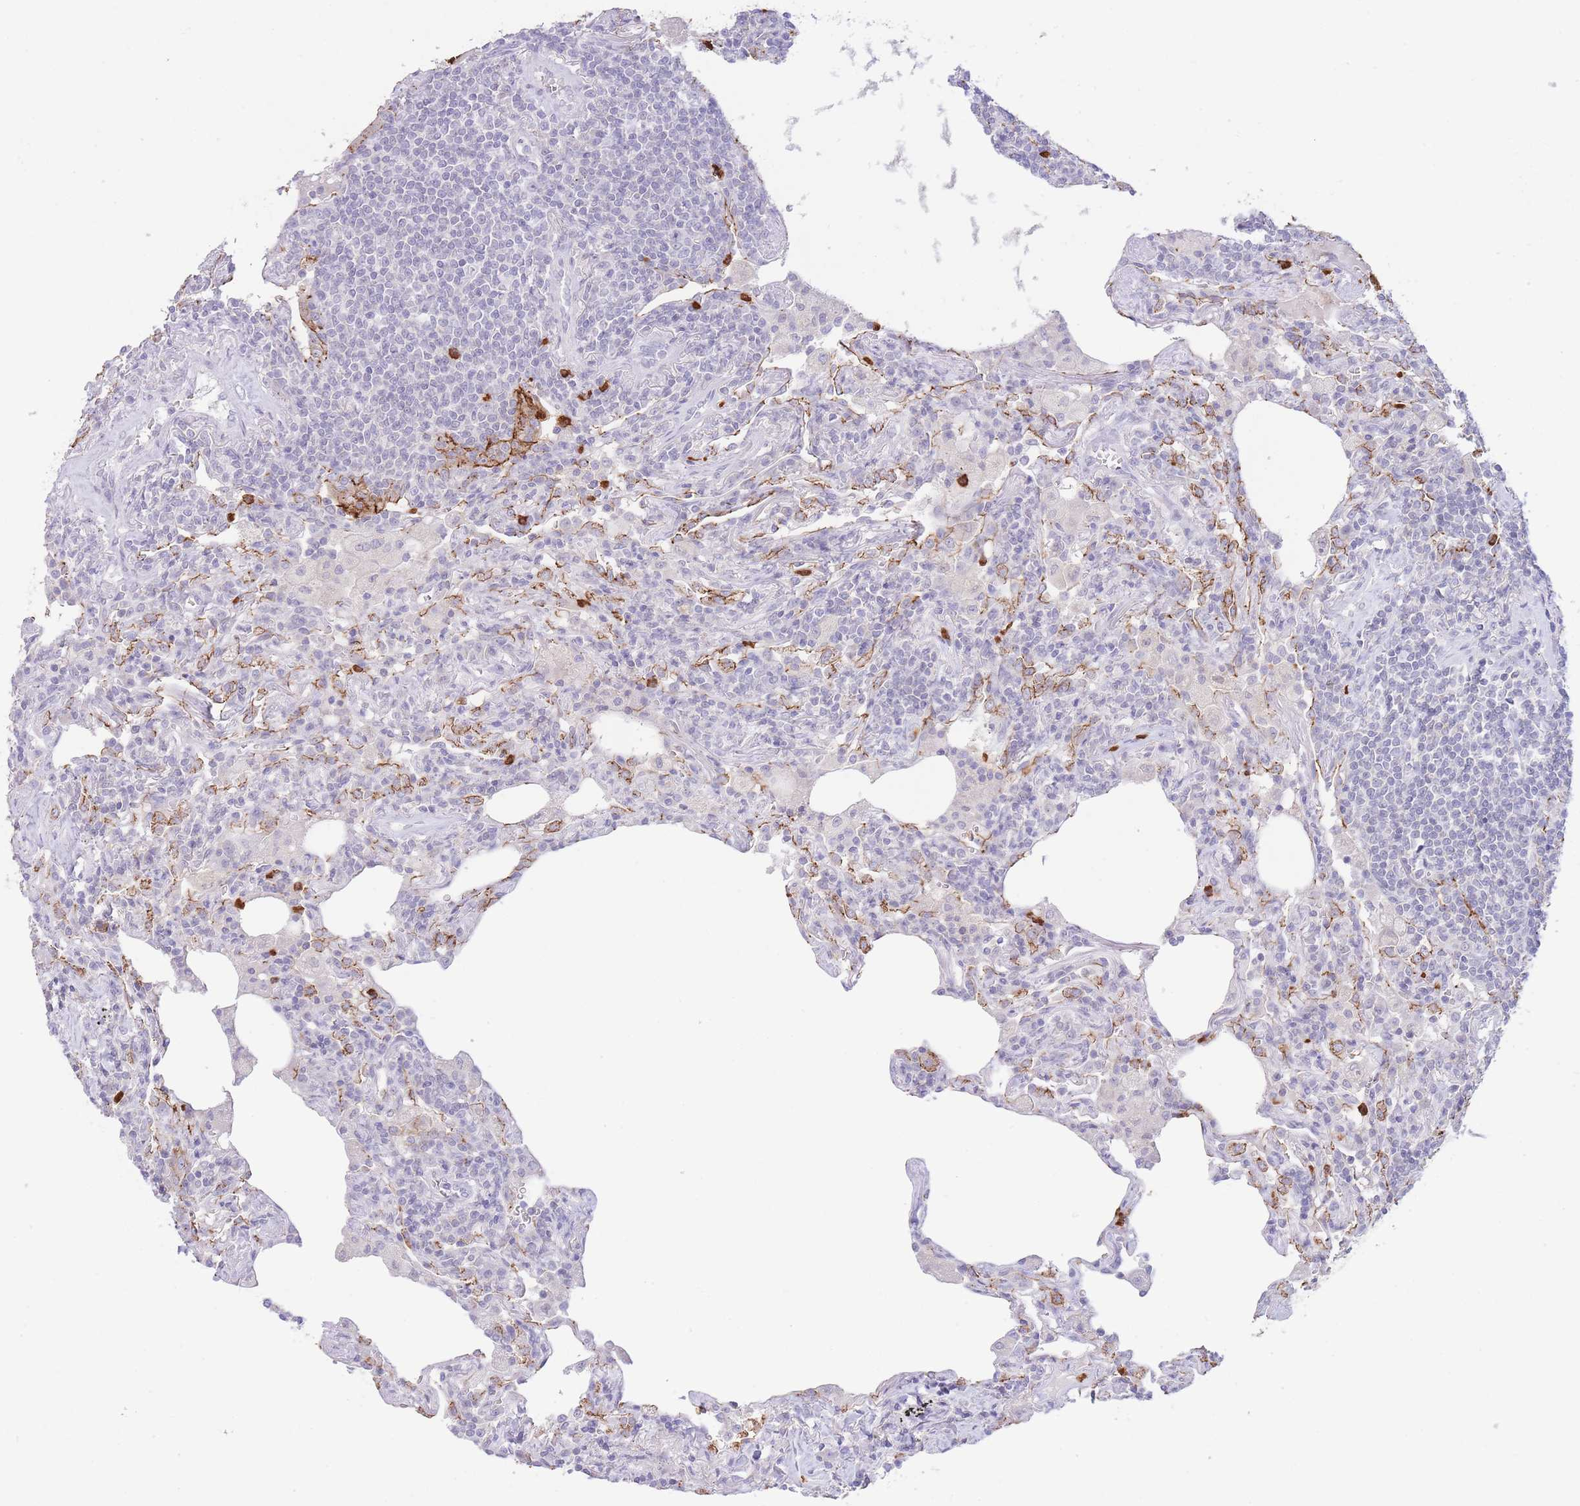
{"staining": {"intensity": "negative", "quantity": "none", "location": "none"}, "tissue": "lymphoma", "cell_type": "Tumor cells", "image_type": "cancer", "snomed": [{"axis": "morphology", "description": "Malignant lymphoma, non-Hodgkin's type, Low grade"}, {"axis": "topography", "description": "Lung"}], "caption": "Image shows no significant protein staining in tumor cells of lymphoma.", "gene": "LCLAT1", "patient": {"sex": "female", "age": 71}}